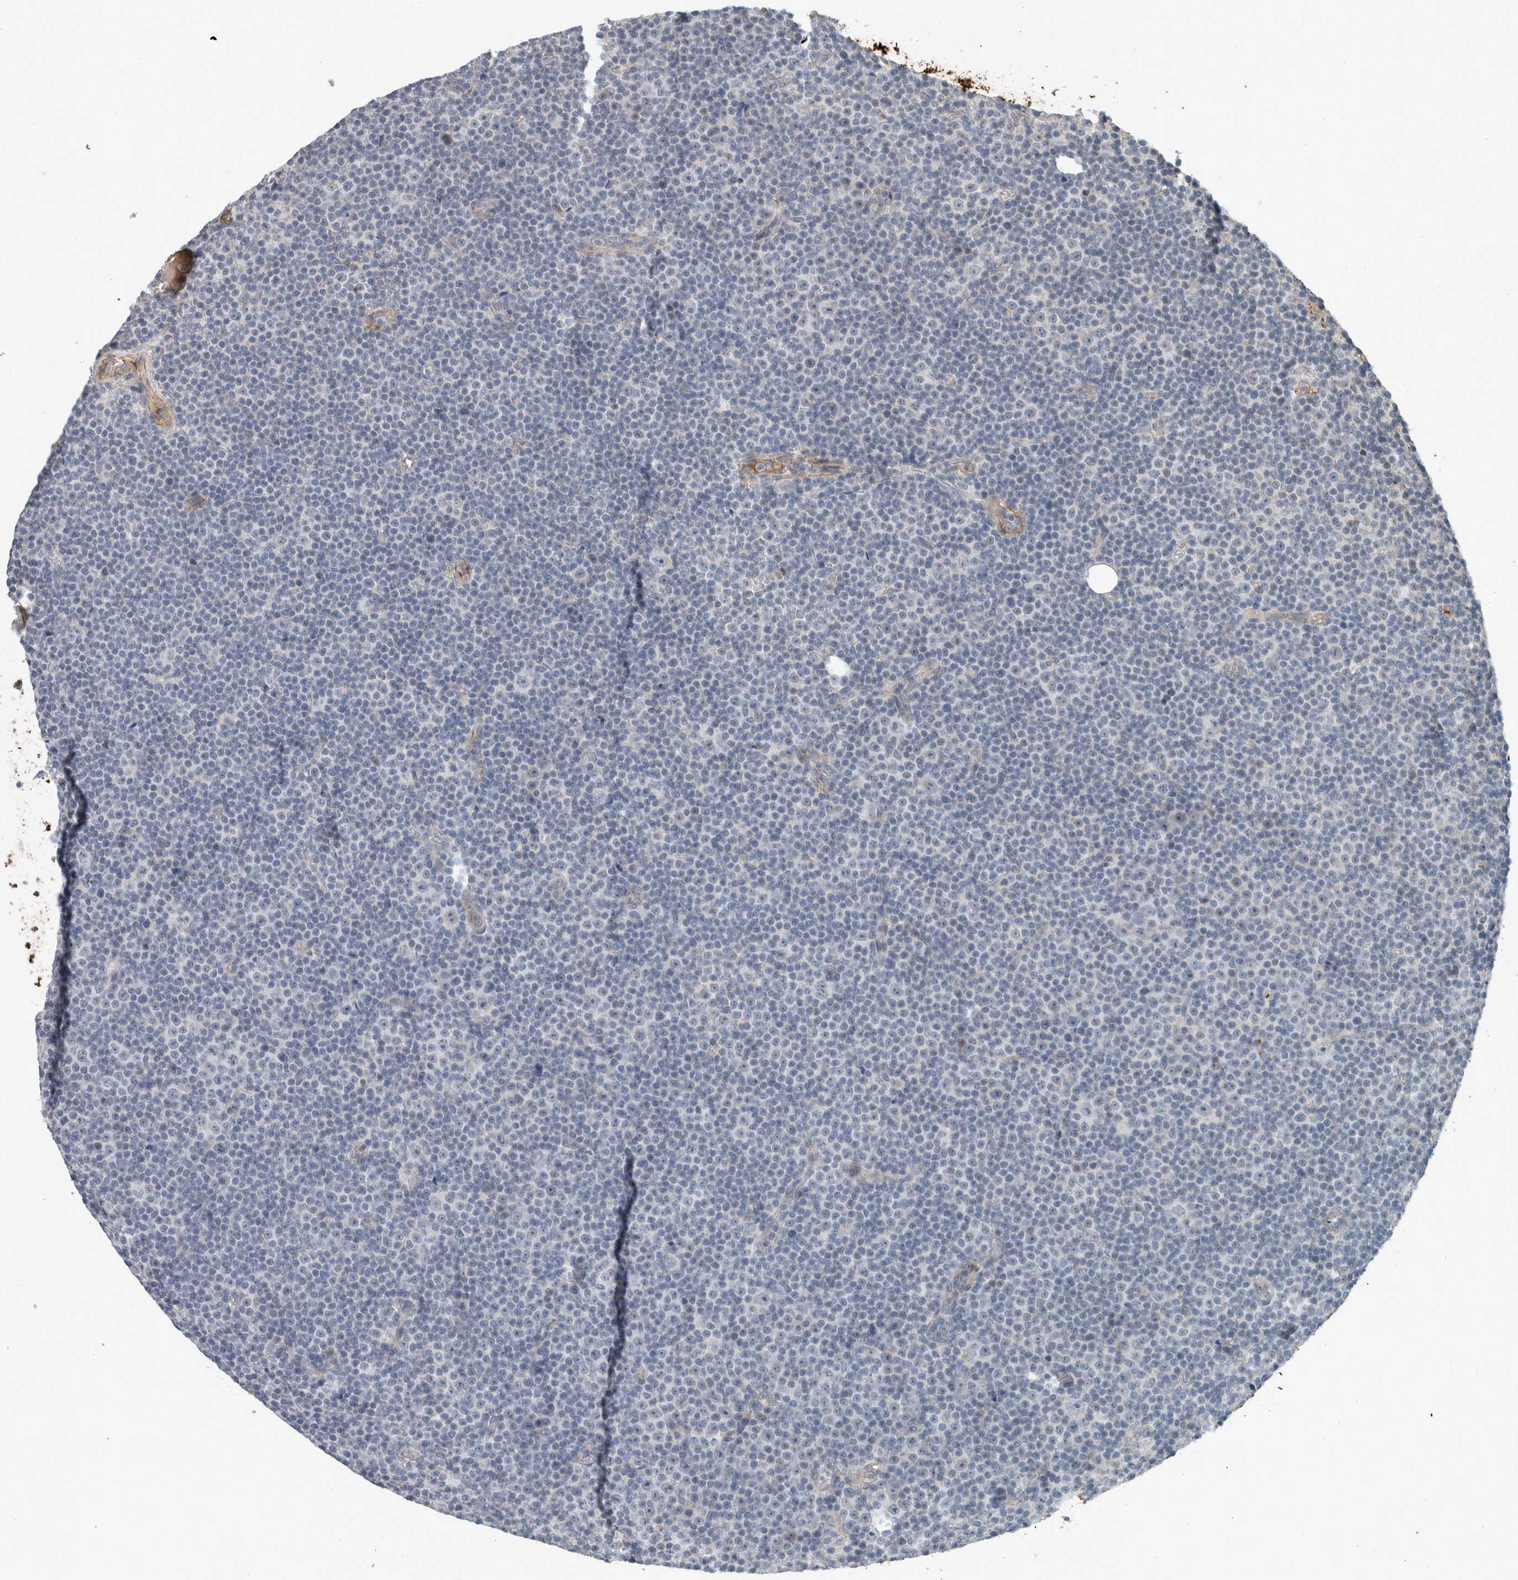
{"staining": {"intensity": "negative", "quantity": "none", "location": "none"}, "tissue": "lymphoma", "cell_type": "Tumor cells", "image_type": "cancer", "snomed": [{"axis": "morphology", "description": "Malignant lymphoma, non-Hodgkin's type, Low grade"}, {"axis": "topography", "description": "Lymph node"}], "caption": "A micrograph of human lymphoma is negative for staining in tumor cells.", "gene": "FN1", "patient": {"sex": "female", "age": 67}}